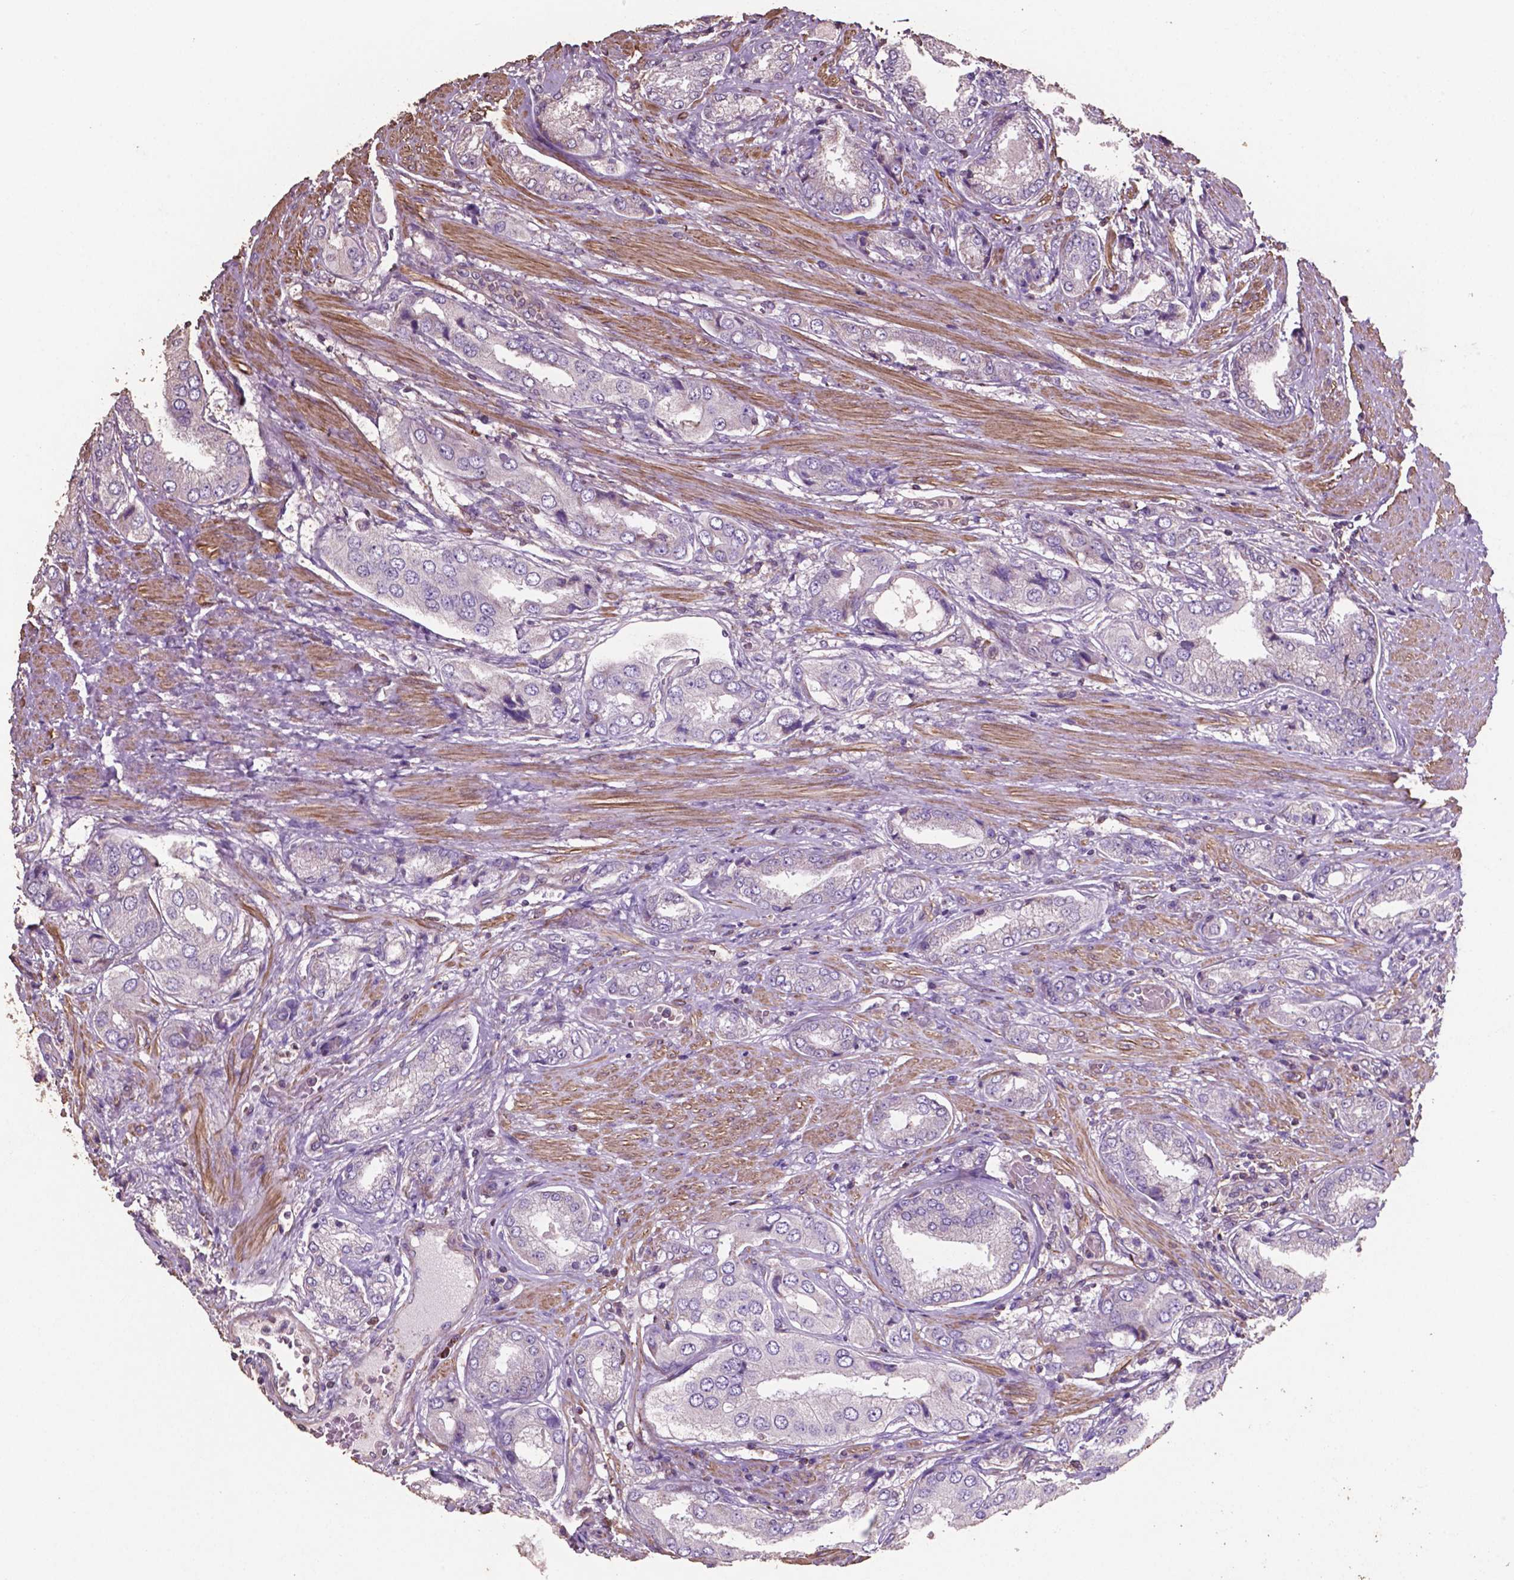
{"staining": {"intensity": "negative", "quantity": "none", "location": "none"}, "tissue": "prostate cancer", "cell_type": "Tumor cells", "image_type": "cancer", "snomed": [{"axis": "morphology", "description": "Adenocarcinoma, NOS"}, {"axis": "topography", "description": "Prostate"}], "caption": "Photomicrograph shows no significant protein expression in tumor cells of prostate cancer.", "gene": "COMMD4", "patient": {"sex": "male", "age": 63}}